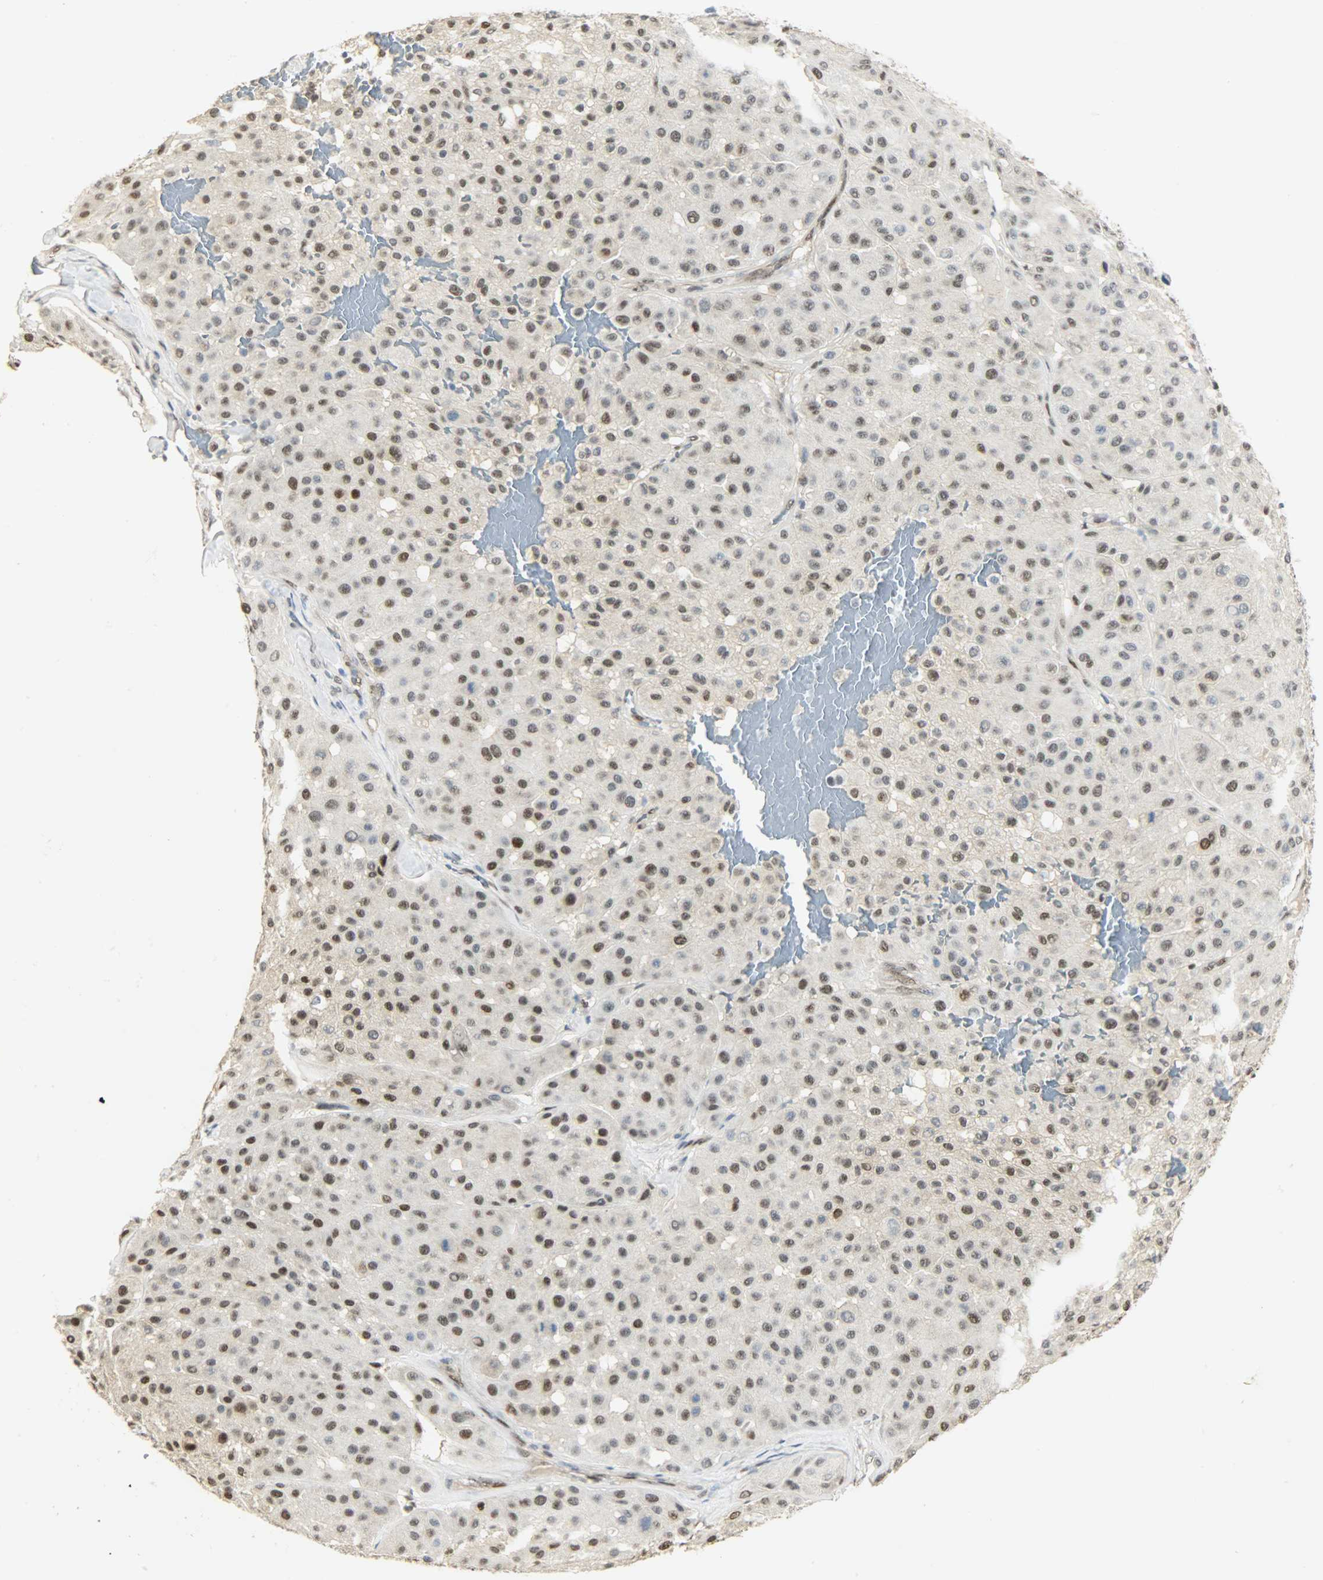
{"staining": {"intensity": "weak", "quantity": "25%-75%", "location": "nuclear"}, "tissue": "melanoma", "cell_type": "Tumor cells", "image_type": "cancer", "snomed": [{"axis": "morphology", "description": "Normal tissue, NOS"}, {"axis": "morphology", "description": "Malignant melanoma, Metastatic site"}, {"axis": "topography", "description": "Skin"}], "caption": "An image of human melanoma stained for a protein demonstrates weak nuclear brown staining in tumor cells.", "gene": "NPEPL1", "patient": {"sex": "male", "age": 41}}